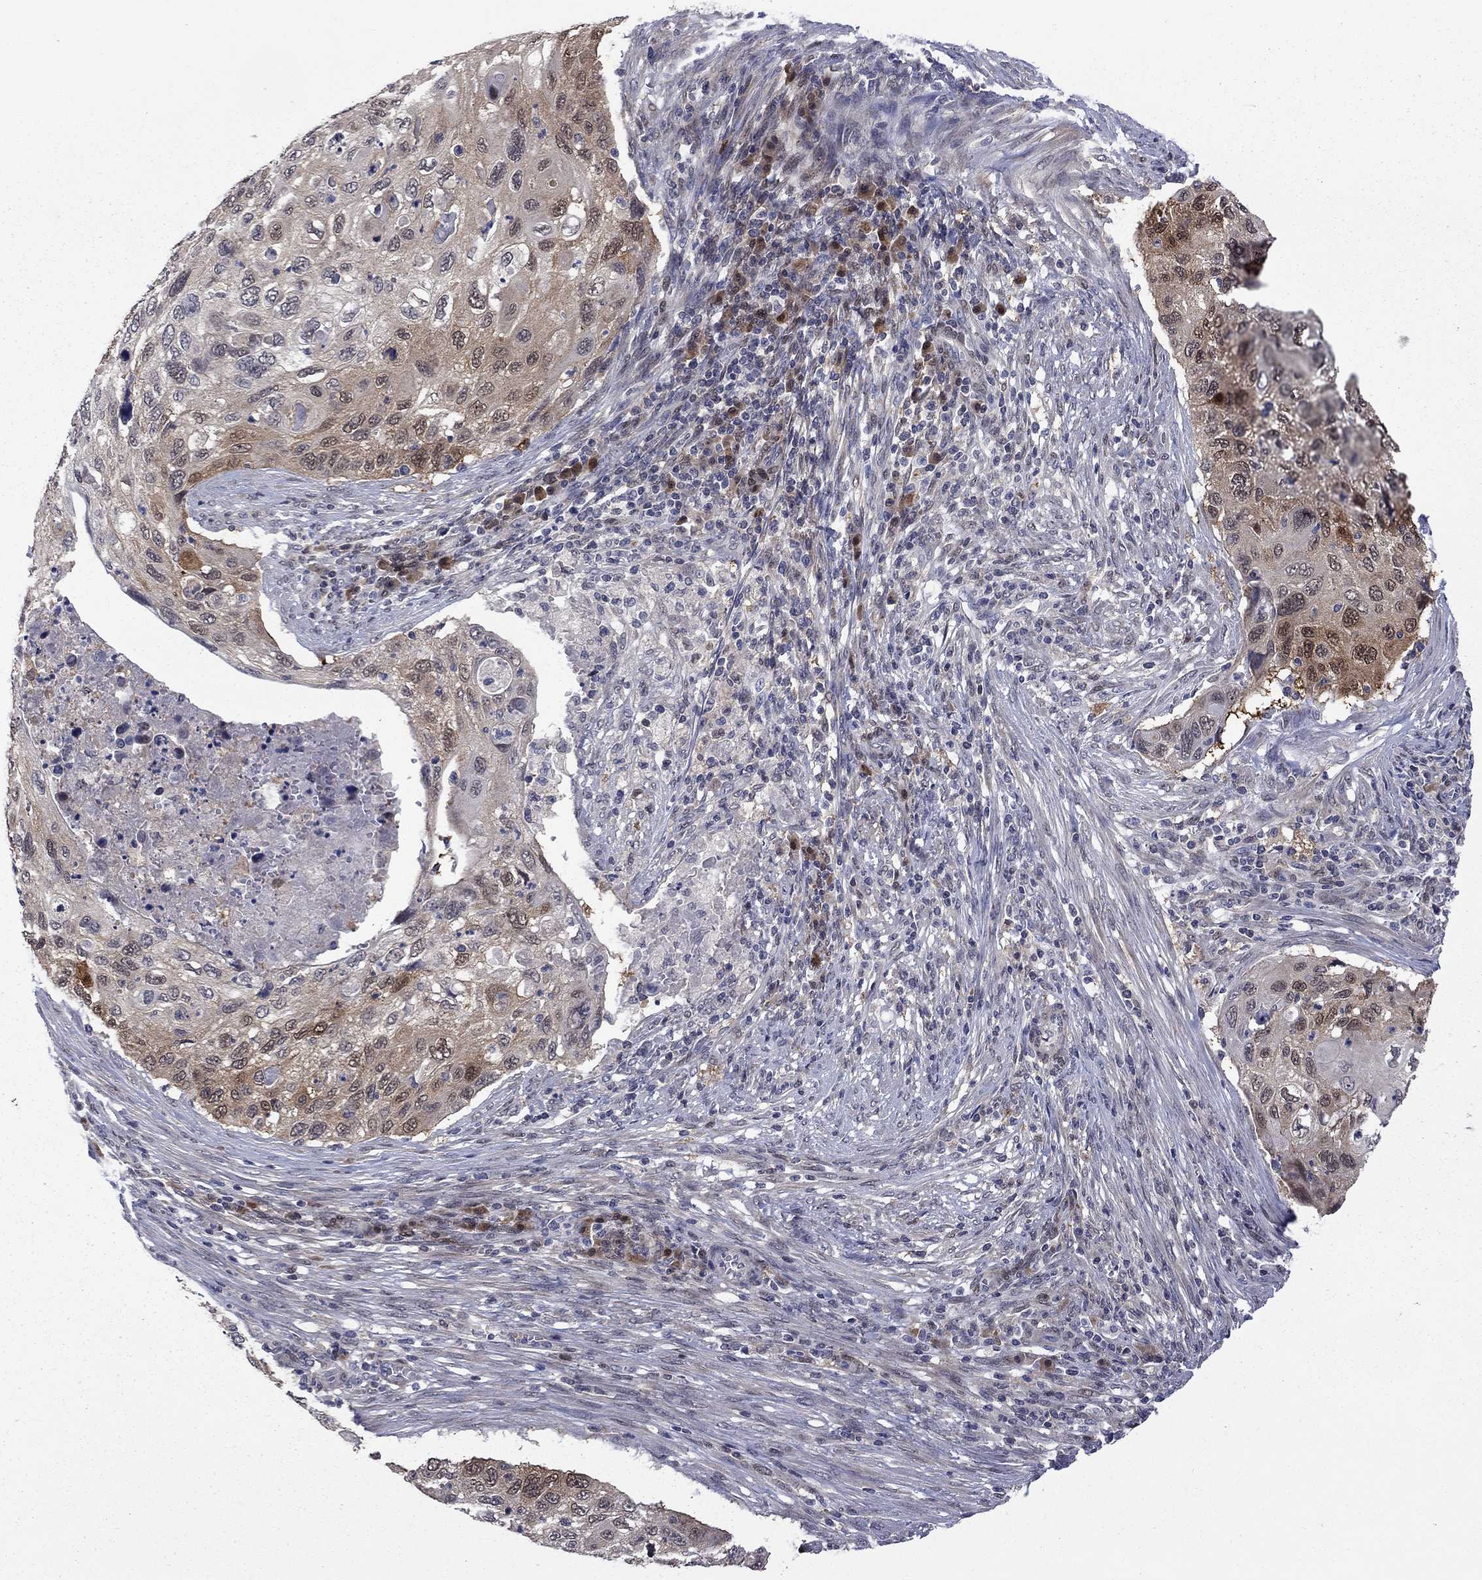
{"staining": {"intensity": "moderate", "quantity": "<25%", "location": "cytoplasmic/membranous,nuclear"}, "tissue": "cervical cancer", "cell_type": "Tumor cells", "image_type": "cancer", "snomed": [{"axis": "morphology", "description": "Squamous cell carcinoma, NOS"}, {"axis": "topography", "description": "Cervix"}], "caption": "Human squamous cell carcinoma (cervical) stained with a brown dye reveals moderate cytoplasmic/membranous and nuclear positive positivity in approximately <25% of tumor cells.", "gene": "CBR1", "patient": {"sex": "female", "age": 70}}